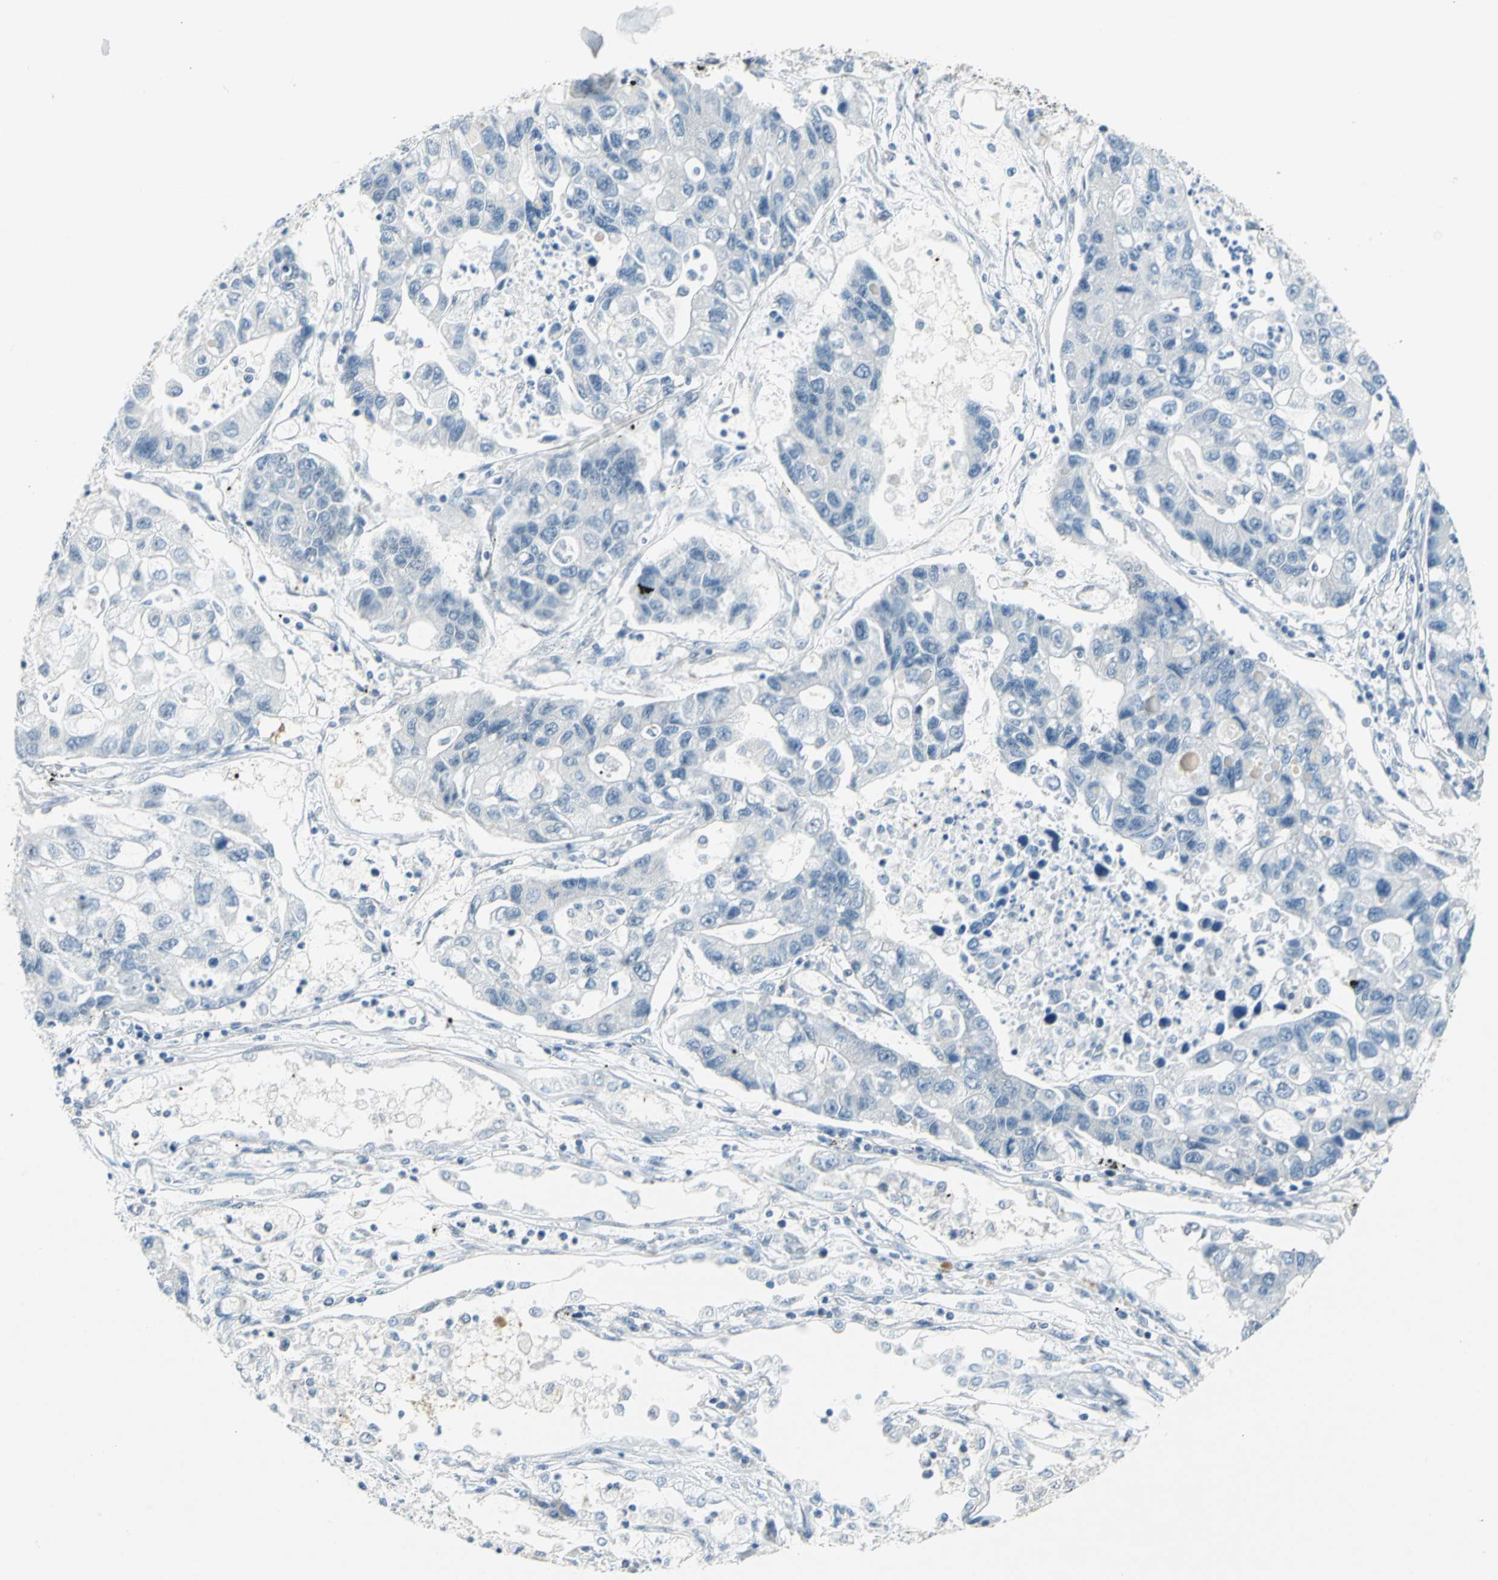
{"staining": {"intensity": "negative", "quantity": "none", "location": "none"}, "tissue": "lung cancer", "cell_type": "Tumor cells", "image_type": "cancer", "snomed": [{"axis": "morphology", "description": "Adenocarcinoma, NOS"}, {"axis": "topography", "description": "Lung"}], "caption": "Immunohistochemistry (IHC) of adenocarcinoma (lung) reveals no expression in tumor cells.", "gene": "PIN1", "patient": {"sex": "female", "age": 51}}